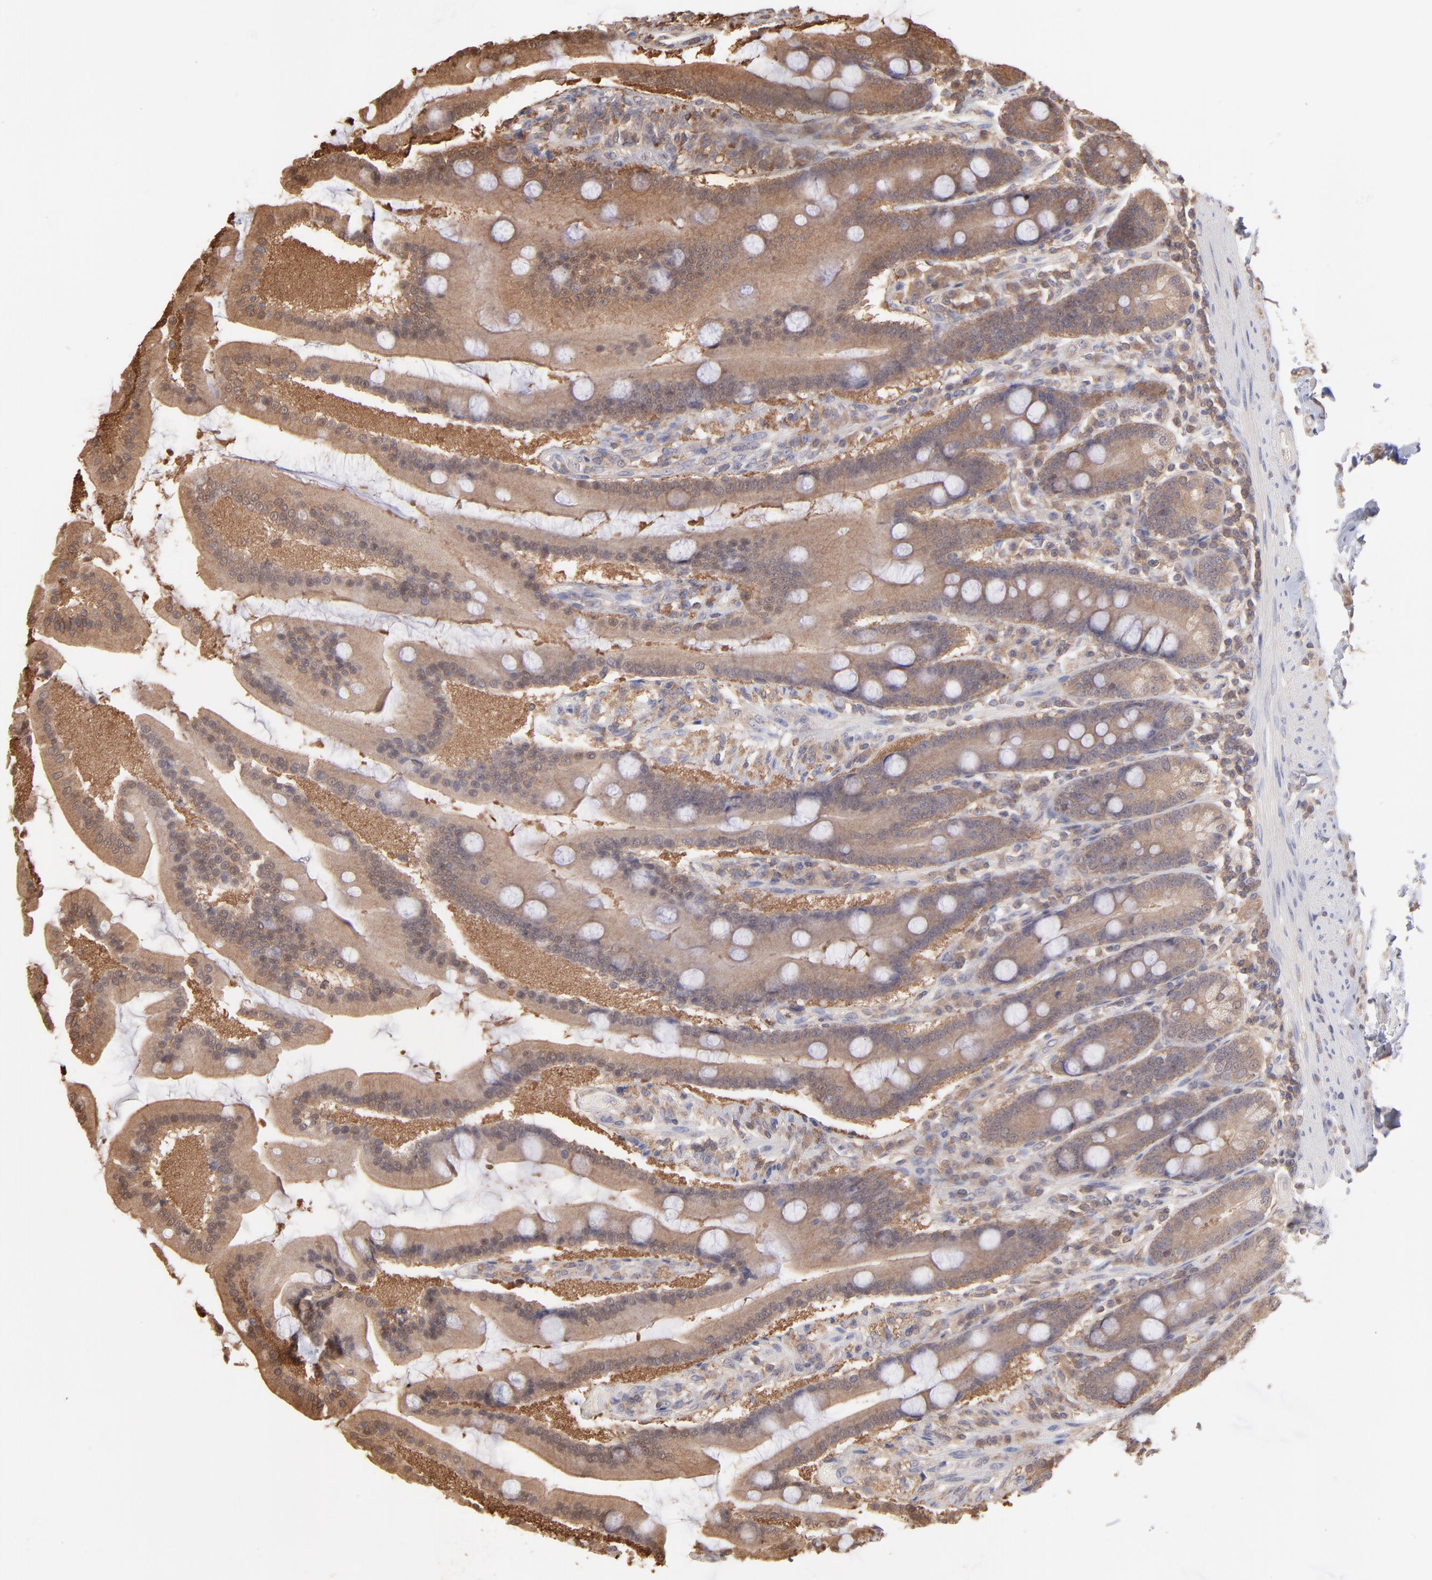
{"staining": {"intensity": "strong", "quantity": ">75%", "location": "cytoplasmic/membranous"}, "tissue": "duodenum", "cell_type": "Glandular cells", "image_type": "normal", "snomed": [{"axis": "morphology", "description": "Normal tissue, NOS"}, {"axis": "topography", "description": "Duodenum"}], "caption": "About >75% of glandular cells in unremarkable duodenum display strong cytoplasmic/membranous protein positivity as visualized by brown immunohistochemical staining.", "gene": "MAP2K2", "patient": {"sex": "female", "age": 64}}